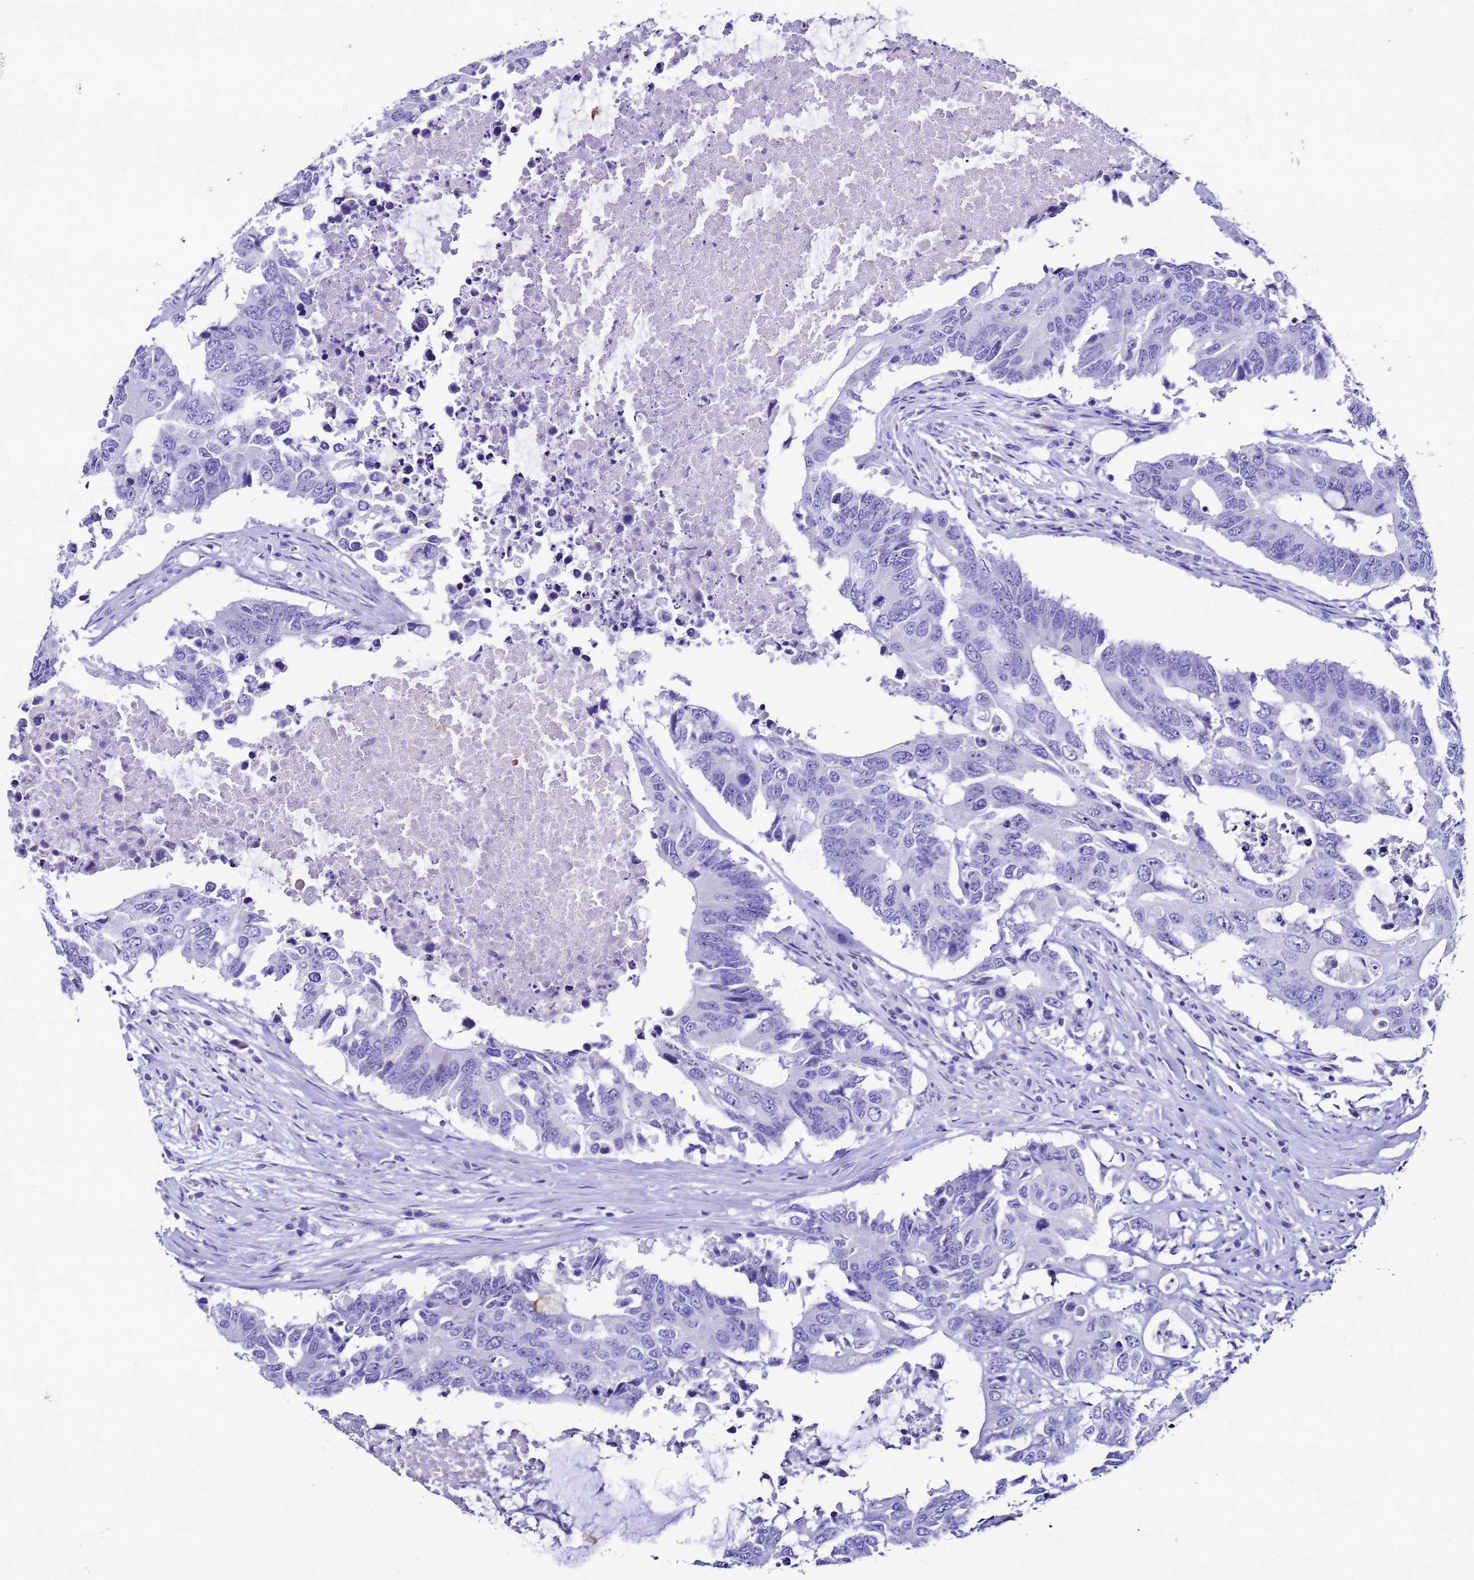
{"staining": {"intensity": "moderate", "quantity": "<25%", "location": "cytoplasmic/membranous"}, "tissue": "colorectal cancer", "cell_type": "Tumor cells", "image_type": "cancer", "snomed": [{"axis": "morphology", "description": "Adenocarcinoma, NOS"}, {"axis": "topography", "description": "Colon"}], "caption": "Immunohistochemical staining of human colorectal cancer exhibits moderate cytoplasmic/membranous protein expression in about <25% of tumor cells.", "gene": "UGT2B10", "patient": {"sex": "male", "age": 71}}